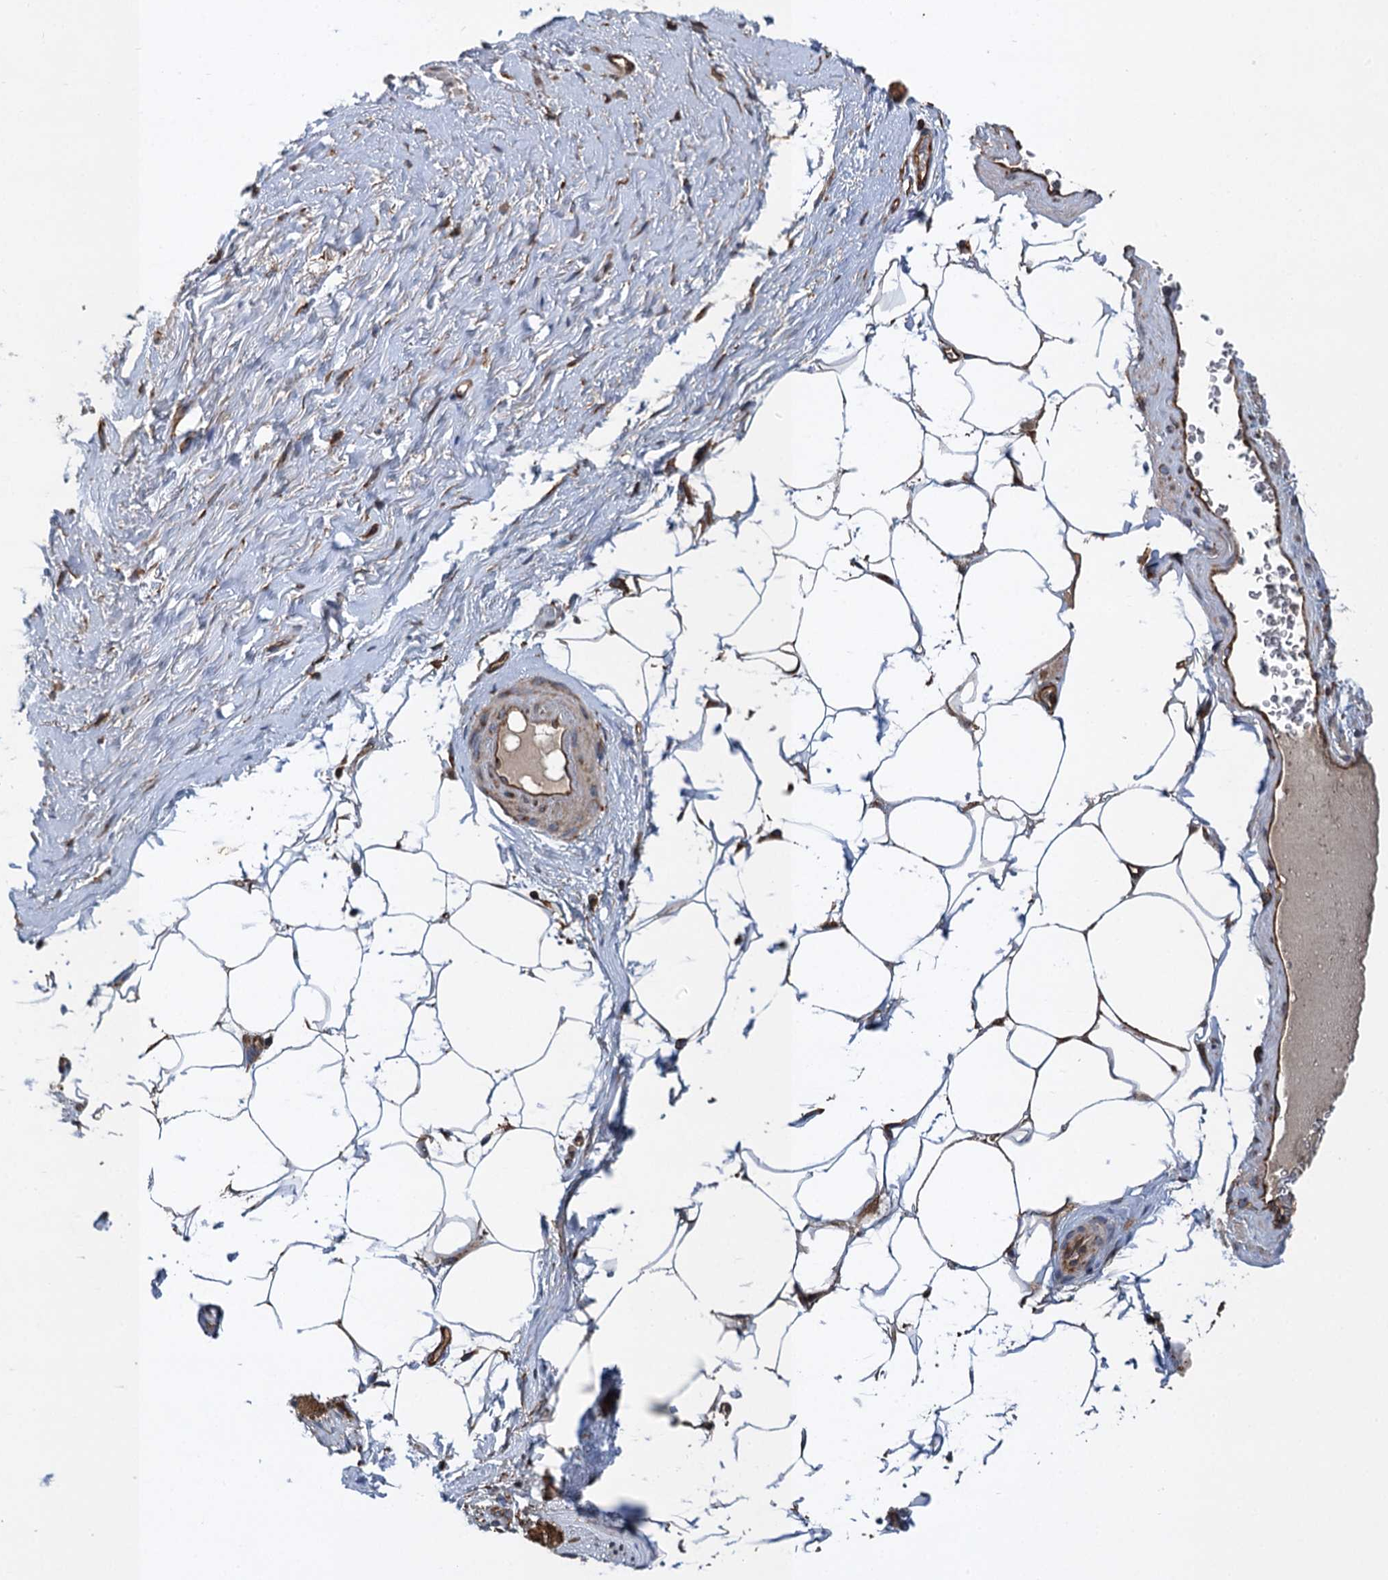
{"staining": {"intensity": "moderate", "quantity": ">75%", "location": "cytoplasmic/membranous"}, "tissue": "adipose tissue", "cell_type": "Adipocytes", "image_type": "normal", "snomed": [{"axis": "morphology", "description": "Normal tissue, NOS"}, {"axis": "morphology", "description": "Adenocarcinoma, Low grade"}, {"axis": "topography", "description": "Prostate"}, {"axis": "topography", "description": "Peripheral nerve tissue"}], "caption": "Normal adipose tissue exhibits moderate cytoplasmic/membranous positivity in about >75% of adipocytes.", "gene": "LINS1", "patient": {"sex": "male", "age": 63}}